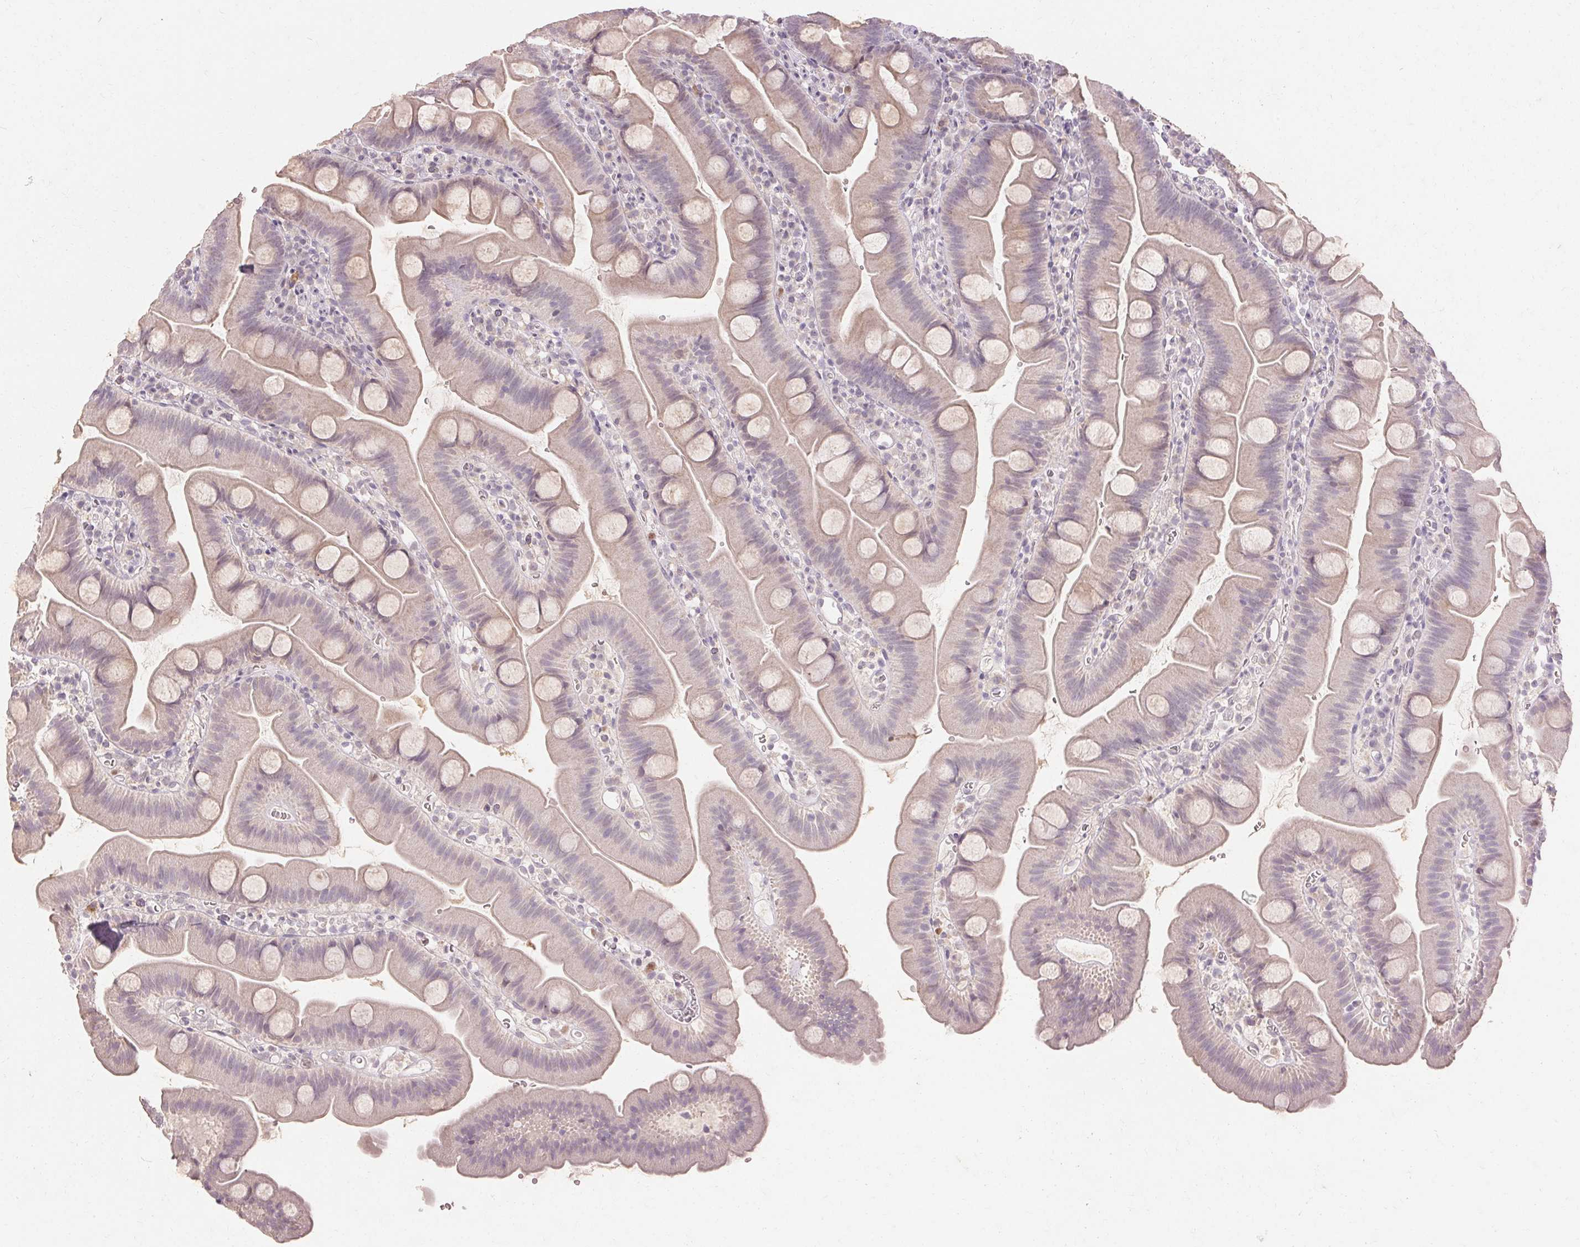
{"staining": {"intensity": "moderate", "quantity": "<25%", "location": "nuclear"}, "tissue": "small intestine", "cell_type": "Glandular cells", "image_type": "normal", "snomed": [{"axis": "morphology", "description": "Normal tissue, NOS"}, {"axis": "topography", "description": "Small intestine"}], "caption": "Immunohistochemical staining of unremarkable human small intestine shows moderate nuclear protein expression in approximately <25% of glandular cells. The staining was performed using DAB (3,3'-diaminobenzidine) to visualize the protein expression in brown, while the nuclei were stained in blue with hematoxylin (Magnification: 20x).", "gene": "SKP2", "patient": {"sex": "female", "age": 68}}